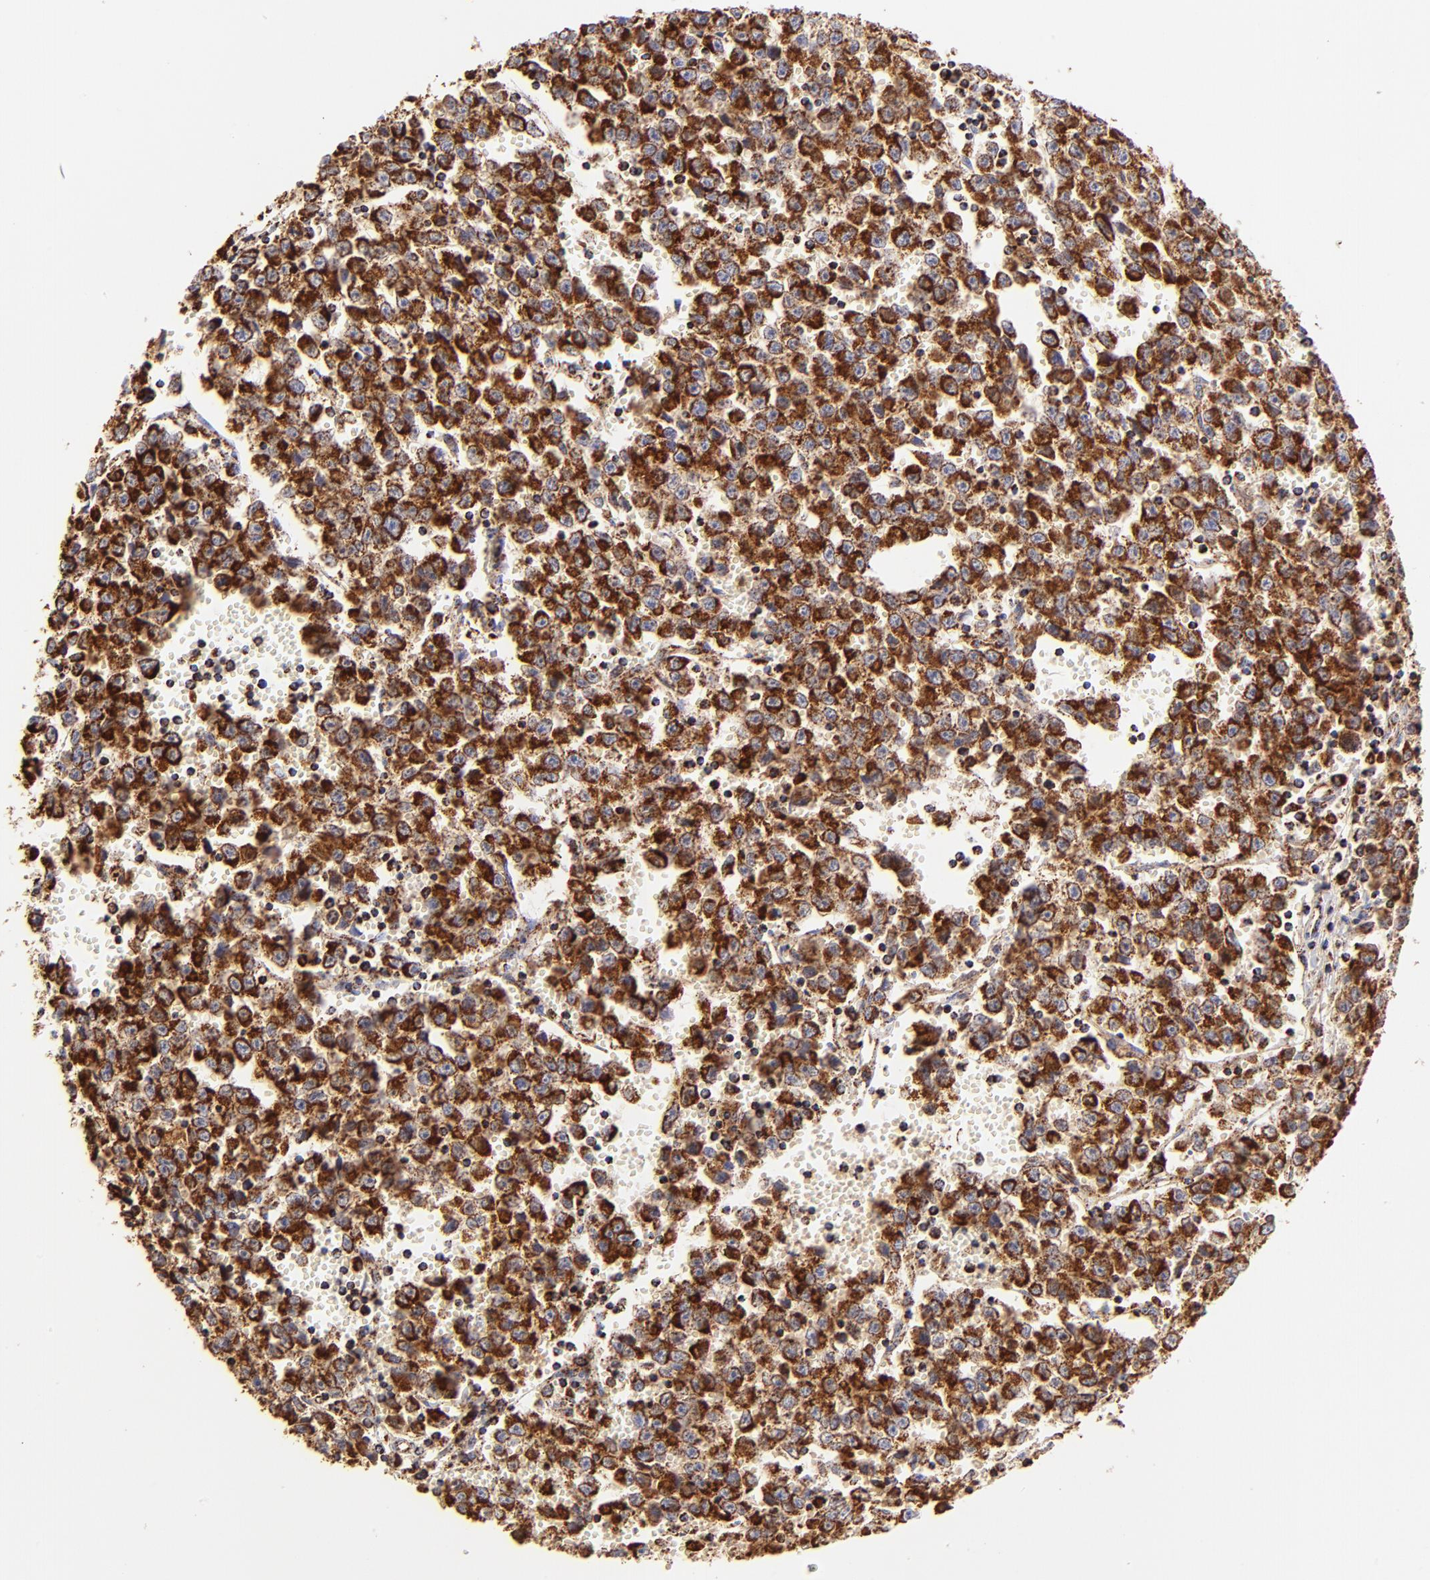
{"staining": {"intensity": "strong", "quantity": ">75%", "location": "cytoplasmic/membranous"}, "tissue": "testis cancer", "cell_type": "Tumor cells", "image_type": "cancer", "snomed": [{"axis": "morphology", "description": "Seminoma, NOS"}, {"axis": "topography", "description": "Testis"}], "caption": "Approximately >75% of tumor cells in human testis cancer (seminoma) display strong cytoplasmic/membranous protein expression as visualized by brown immunohistochemical staining.", "gene": "ECH1", "patient": {"sex": "male", "age": 35}}